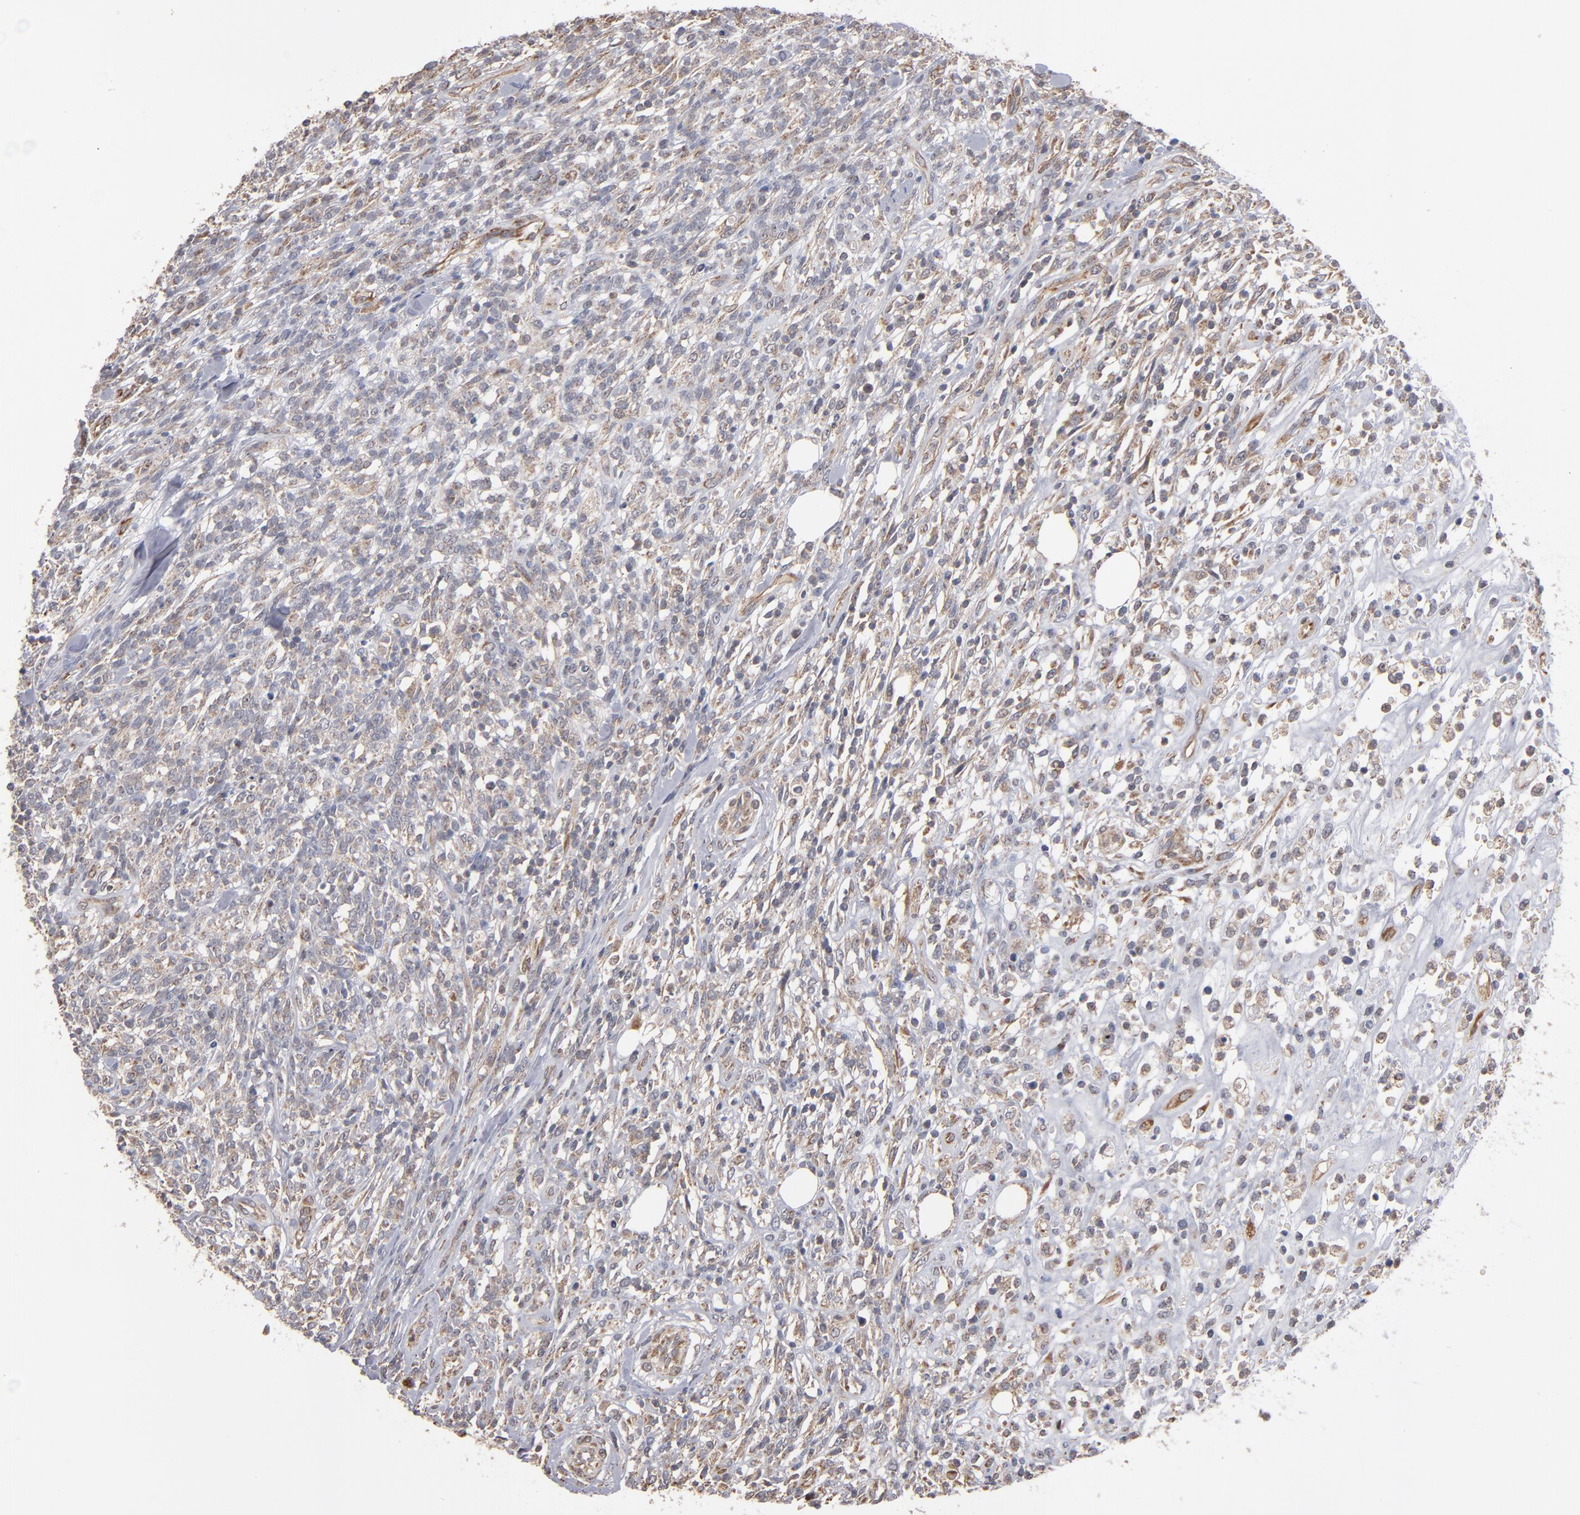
{"staining": {"intensity": "negative", "quantity": "none", "location": "none"}, "tissue": "lymphoma", "cell_type": "Tumor cells", "image_type": "cancer", "snomed": [{"axis": "morphology", "description": "Malignant lymphoma, non-Hodgkin's type, High grade"}, {"axis": "topography", "description": "Lymph node"}], "caption": "Immunohistochemical staining of human high-grade malignant lymphoma, non-Hodgkin's type shows no significant positivity in tumor cells. (DAB (3,3'-diaminobenzidine) IHC with hematoxylin counter stain).", "gene": "MIPOL1", "patient": {"sex": "female", "age": 73}}